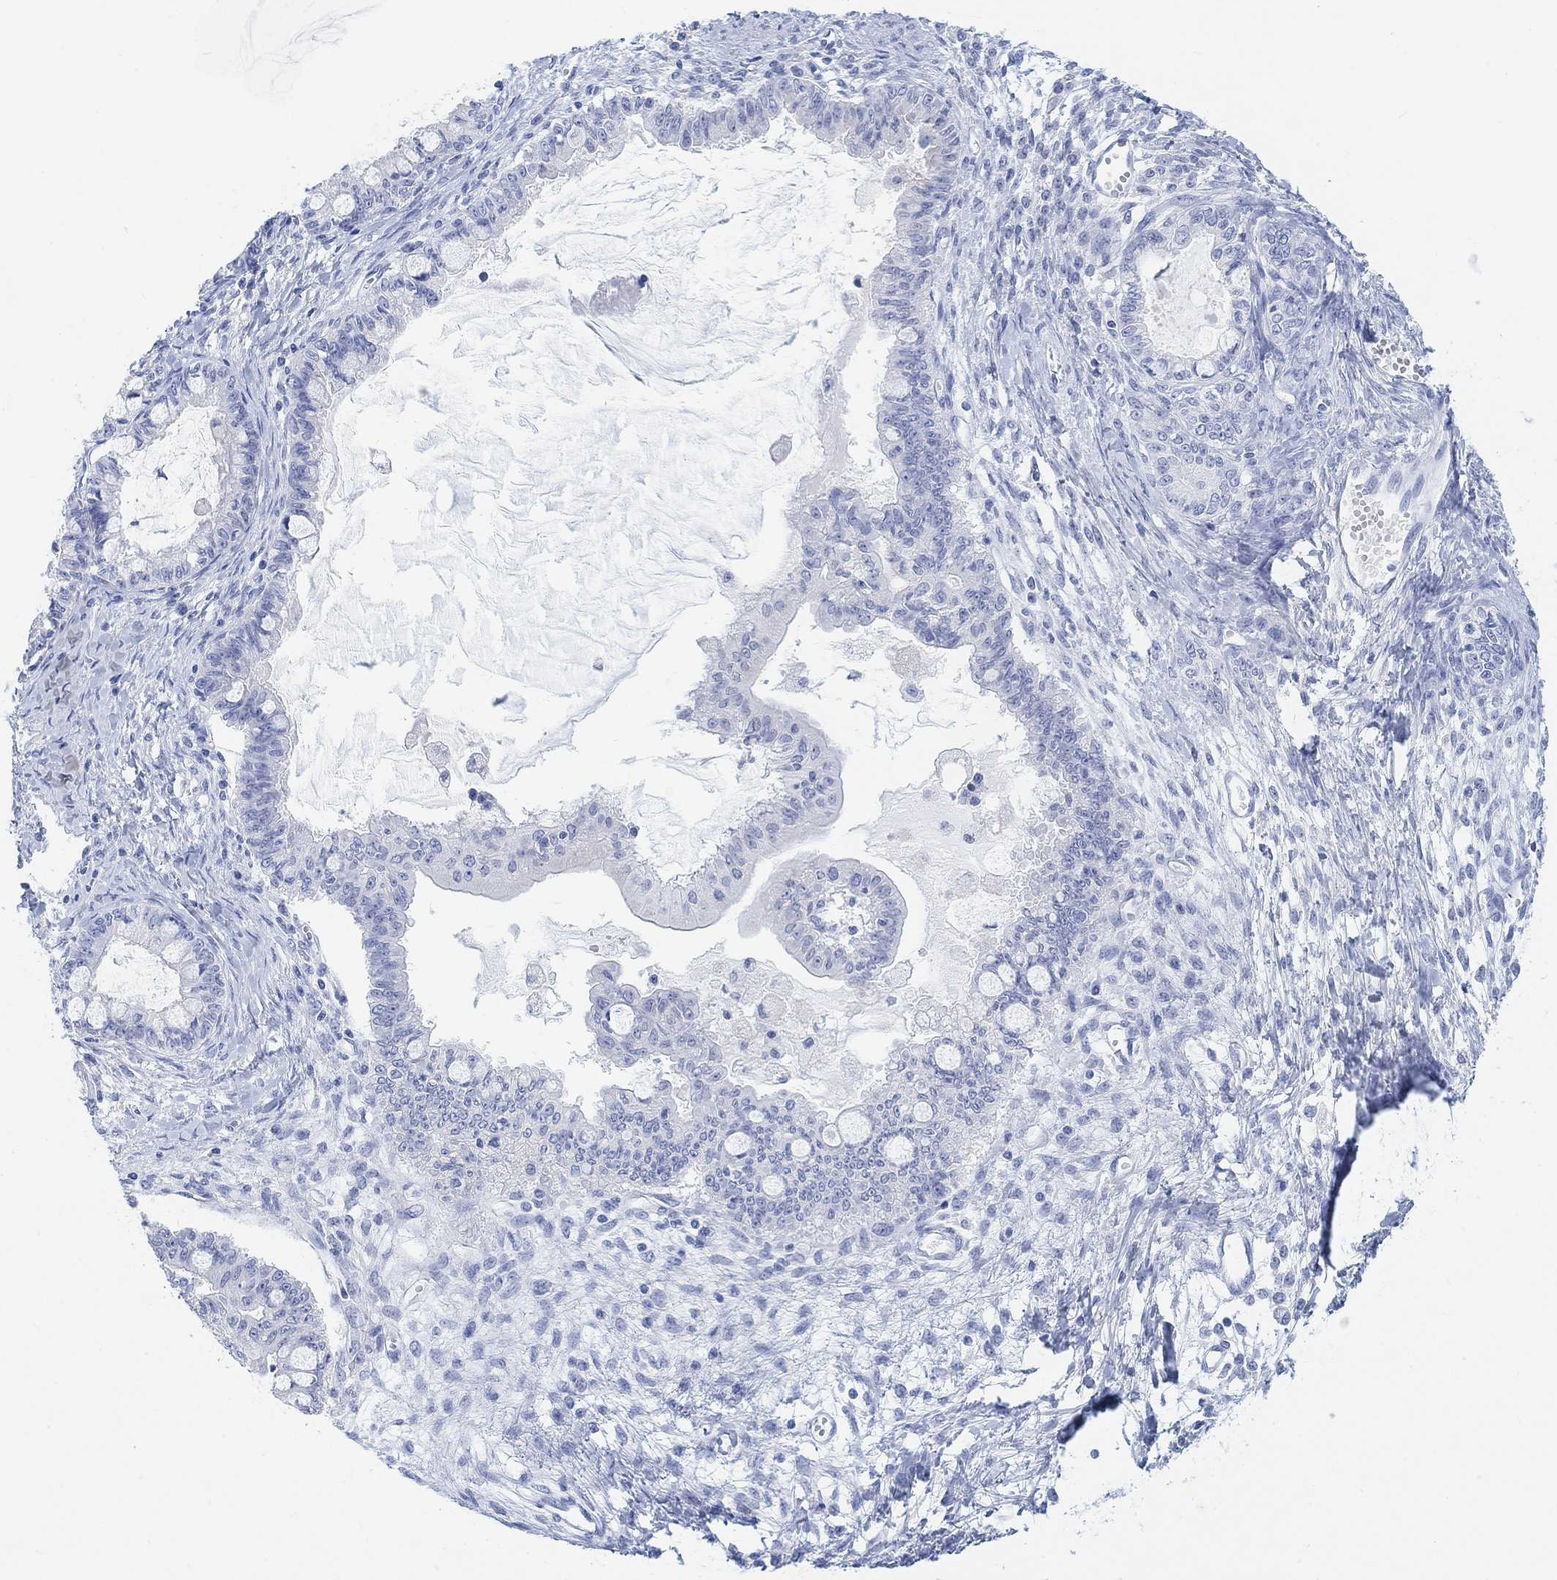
{"staining": {"intensity": "negative", "quantity": "none", "location": "none"}, "tissue": "ovarian cancer", "cell_type": "Tumor cells", "image_type": "cancer", "snomed": [{"axis": "morphology", "description": "Cystadenocarcinoma, mucinous, NOS"}, {"axis": "topography", "description": "Ovary"}], "caption": "Image shows no significant protein staining in tumor cells of ovarian mucinous cystadenocarcinoma. (DAB (3,3'-diaminobenzidine) immunohistochemistry (IHC) visualized using brightfield microscopy, high magnification).", "gene": "ENO4", "patient": {"sex": "female", "age": 63}}